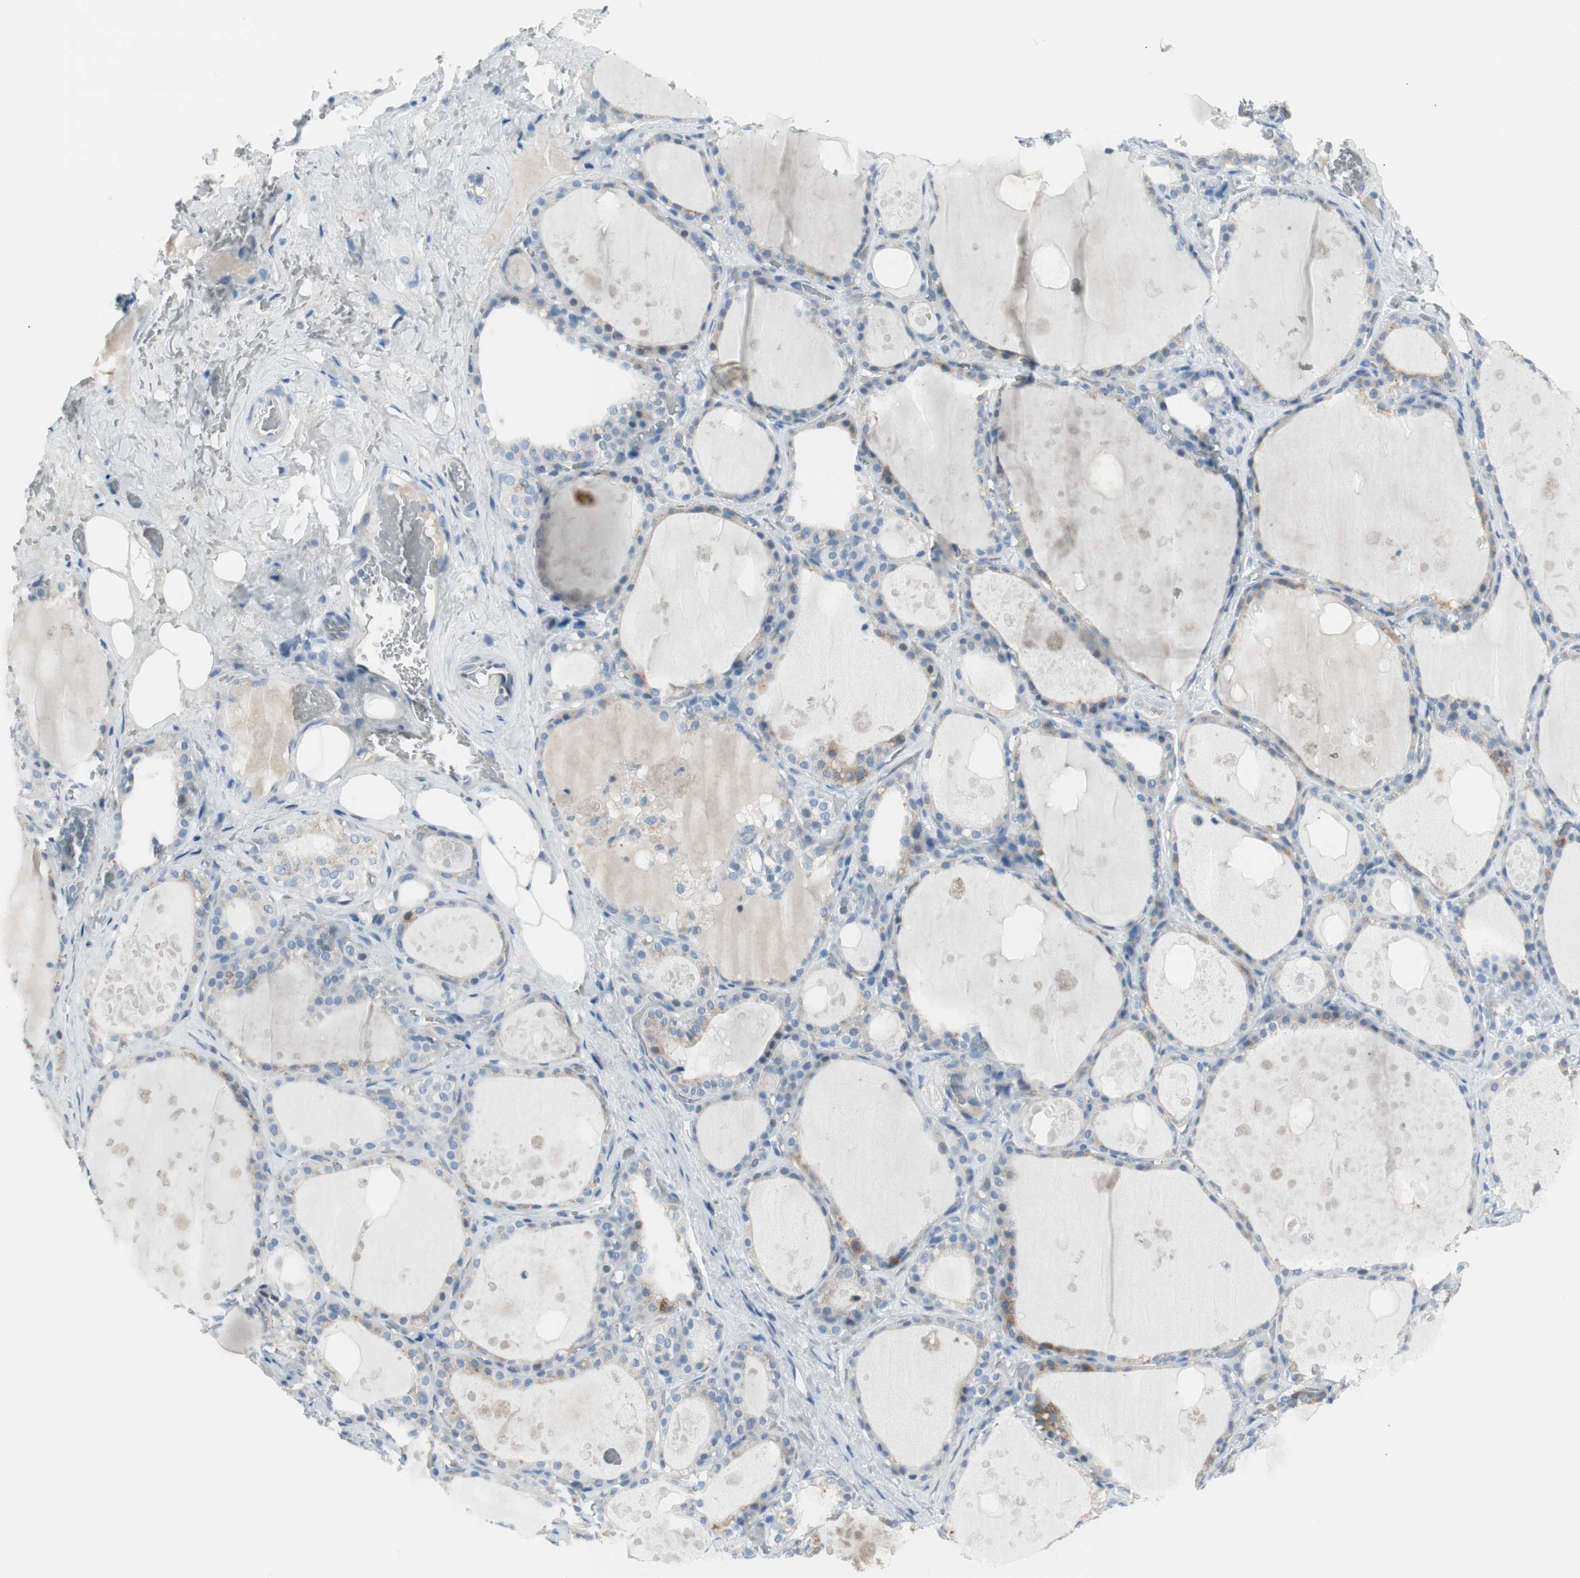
{"staining": {"intensity": "weak", "quantity": "<25%", "location": "cytoplasmic/membranous"}, "tissue": "thyroid gland", "cell_type": "Glandular cells", "image_type": "normal", "snomed": [{"axis": "morphology", "description": "Normal tissue, NOS"}, {"axis": "topography", "description": "Thyroid gland"}], "caption": "Thyroid gland stained for a protein using immunohistochemistry (IHC) displays no positivity glandular cells.", "gene": "AGR2", "patient": {"sex": "male", "age": 61}}